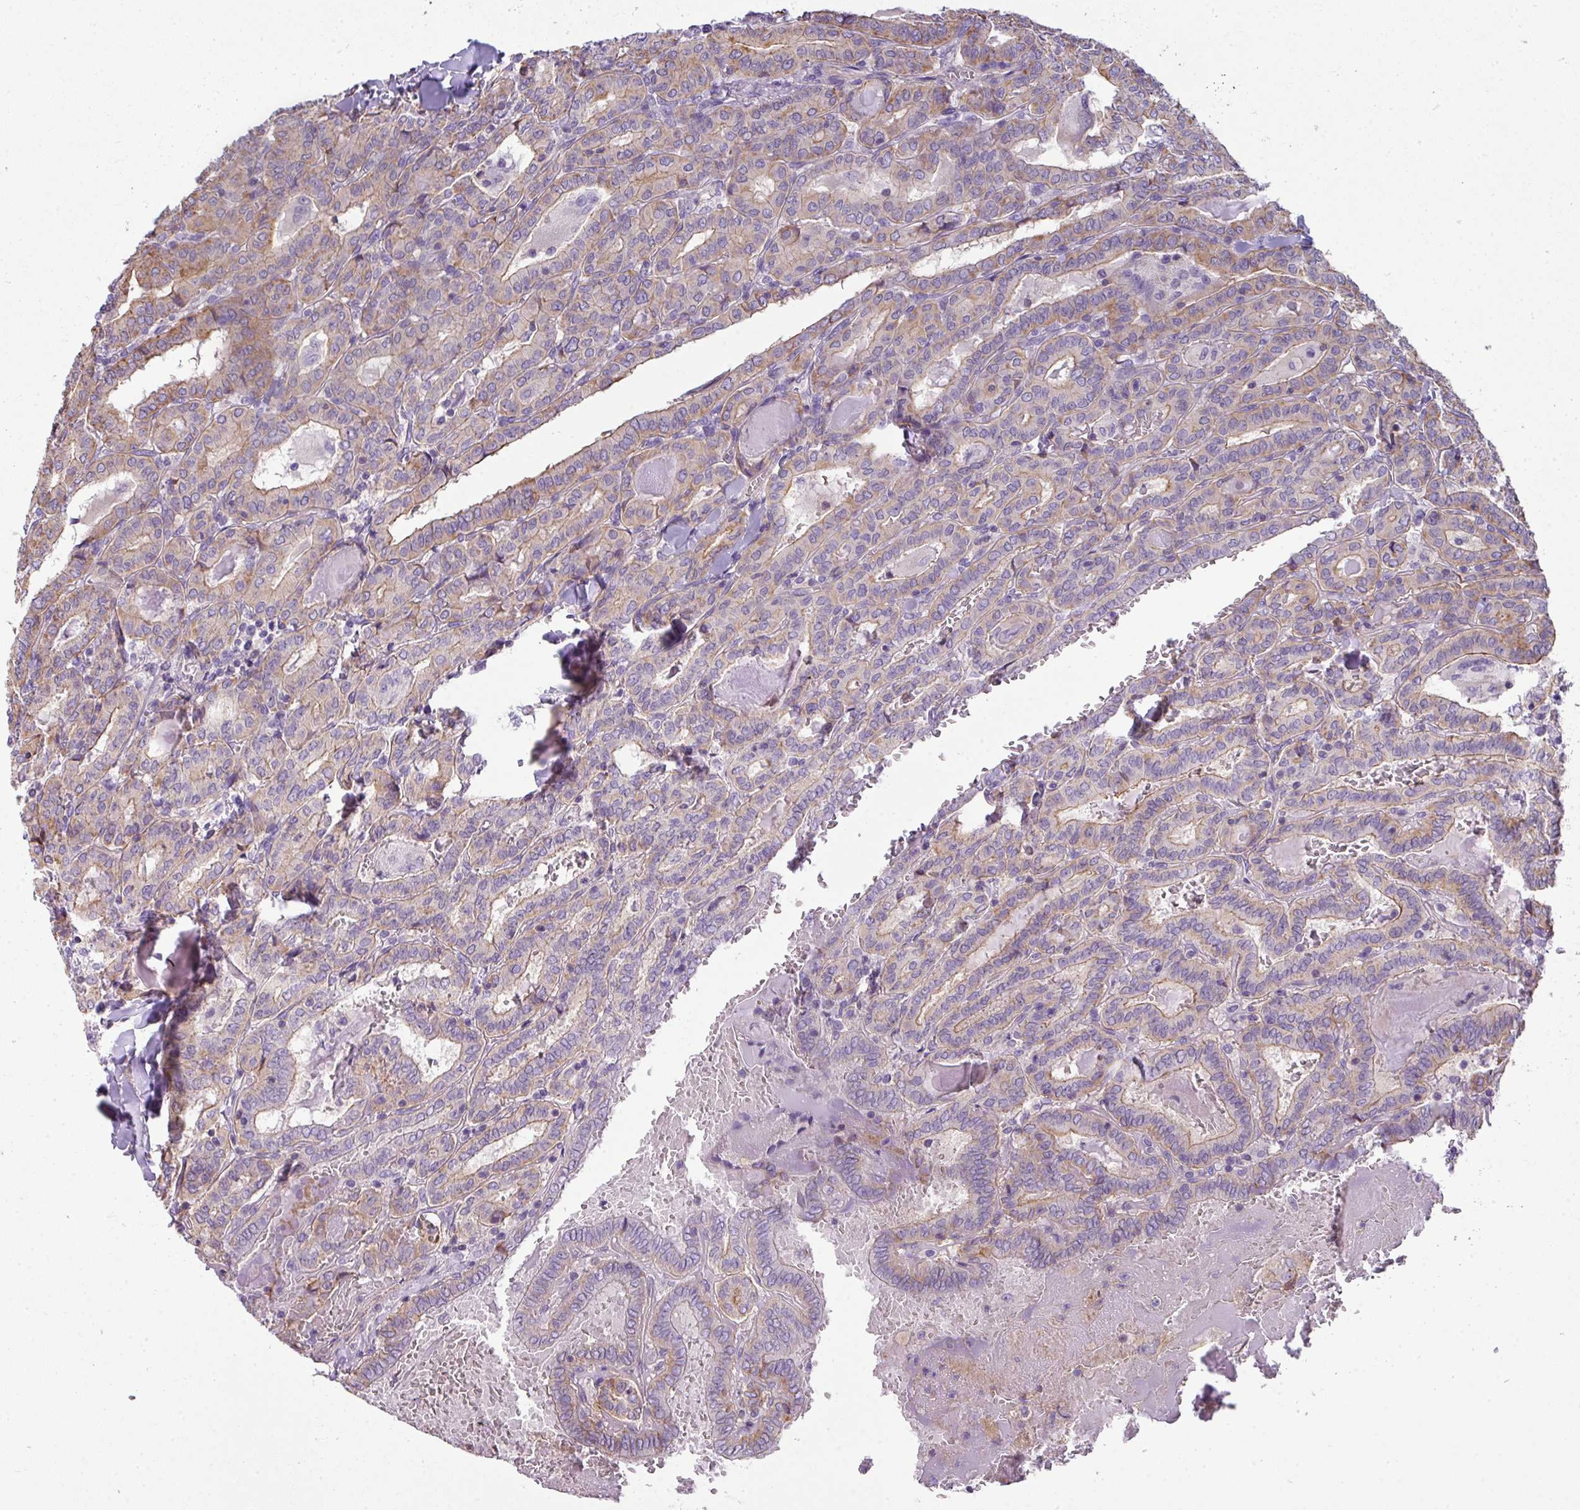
{"staining": {"intensity": "weak", "quantity": "25%-75%", "location": "cytoplasmic/membranous"}, "tissue": "thyroid cancer", "cell_type": "Tumor cells", "image_type": "cancer", "snomed": [{"axis": "morphology", "description": "Papillary adenocarcinoma, NOS"}, {"axis": "topography", "description": "Thyroid gland"}], "caption": "Protein staining shows weak cytoplasmic/membranous staining in about 25%-75% of tumor cells in papillary adenocarcinoma (thyroid).", "gene": "PALS2", "patient": {"sex": "female", "age": 72}}